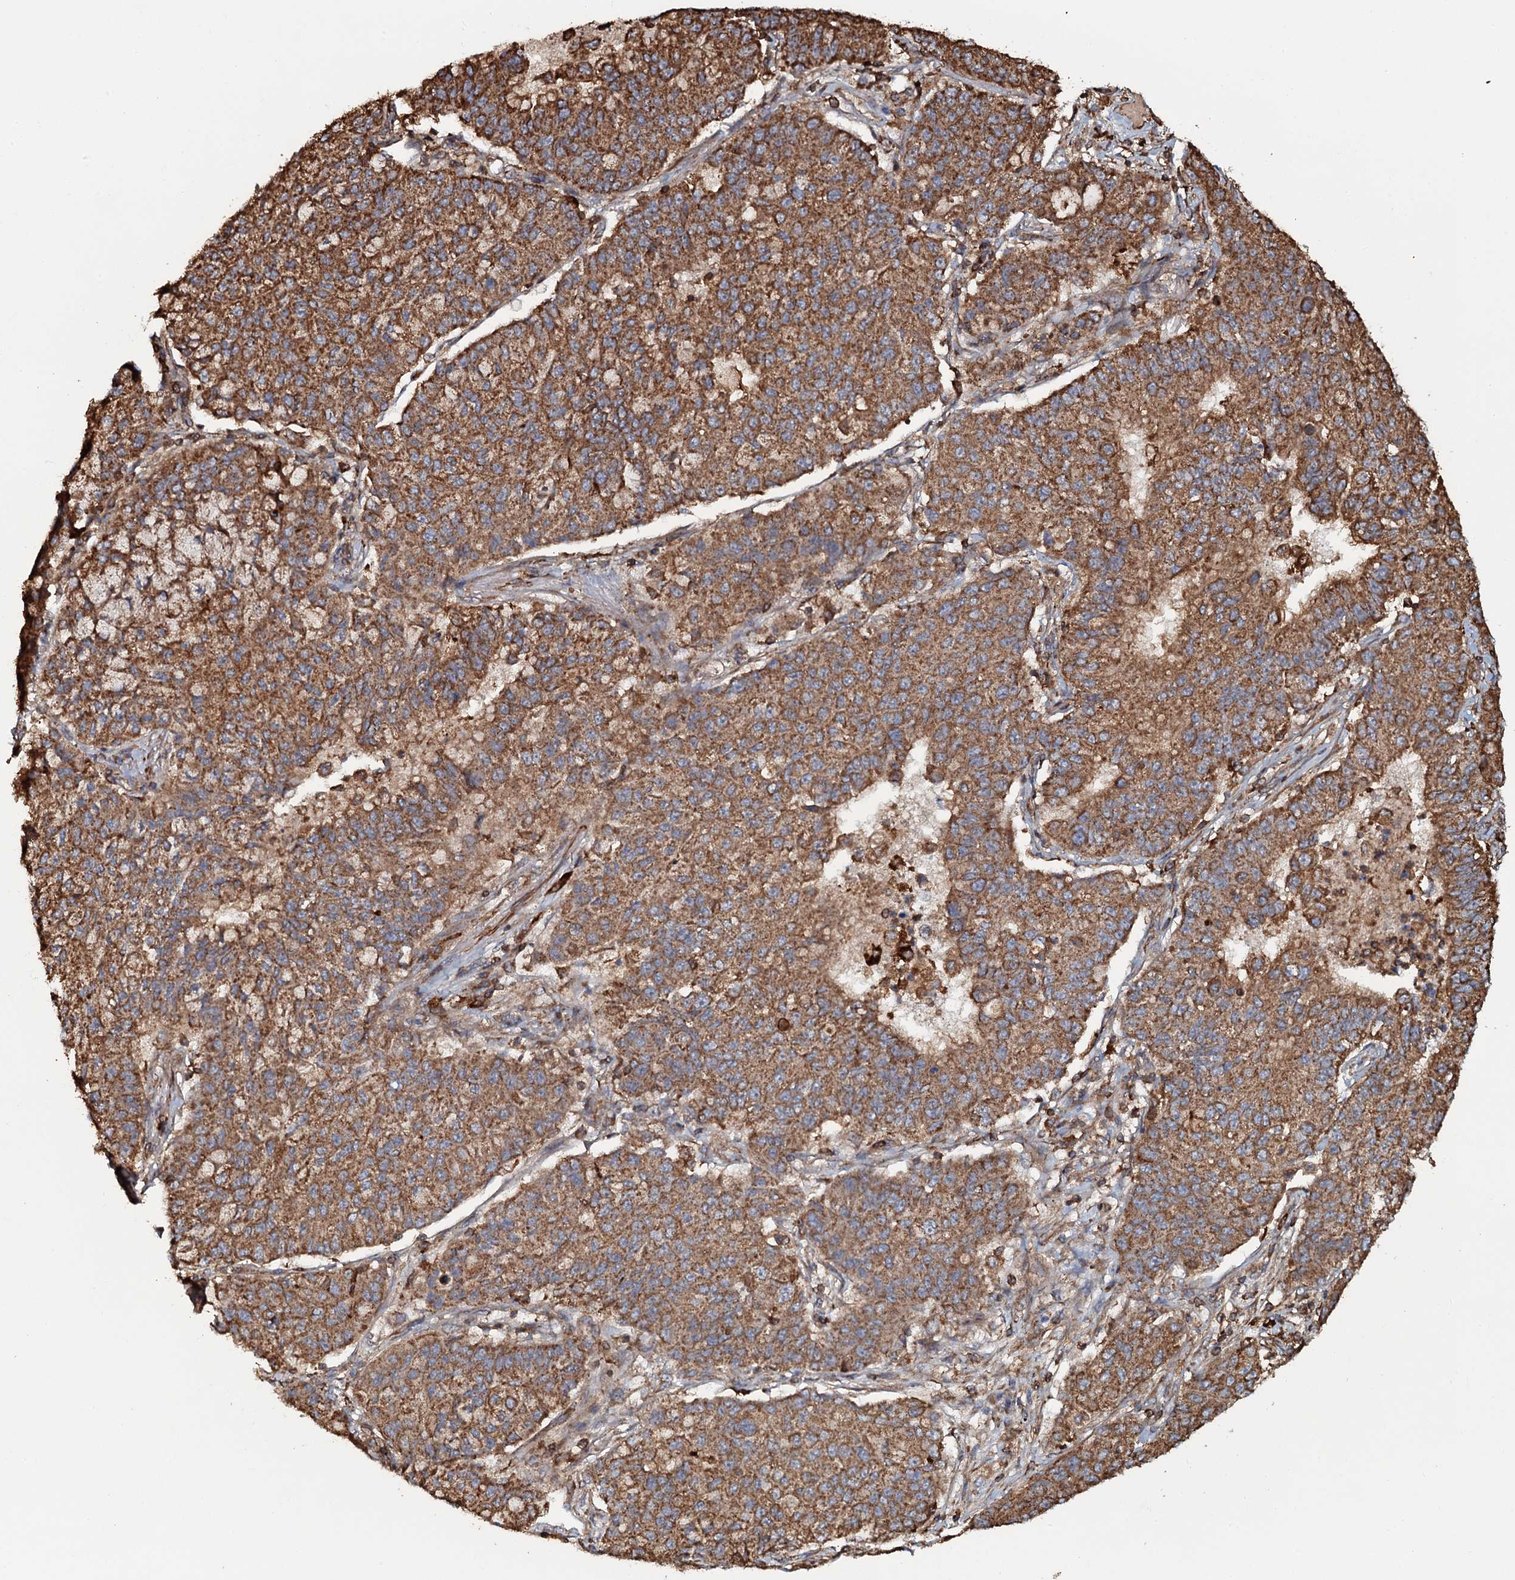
{"staining": {"intensity": "moderate", "quantity": ">75%", "location": "cytoplasmic/membranous"}, "tissue": "lung cancer", "cell_type": "Tumor cells", "image_type": "cancer", "snomed": [{"axis": "morphology", "description": "Squamous cell carcinoma, NOS"}, {"axis": "topography", "description": "Lung"}], "caption": "IHC image of neoplastic tissue: human squamous cell carcinoma (lung) stained using immunohistochemistry shows medium levels of moderate protein expression localized specifically in the cytoplasmic/membranous of tumor cells, appearing as a cytoplasmic/membranous brown color.", "gene": "VWA8", "patient": {"sex": "male", "age": 74}}